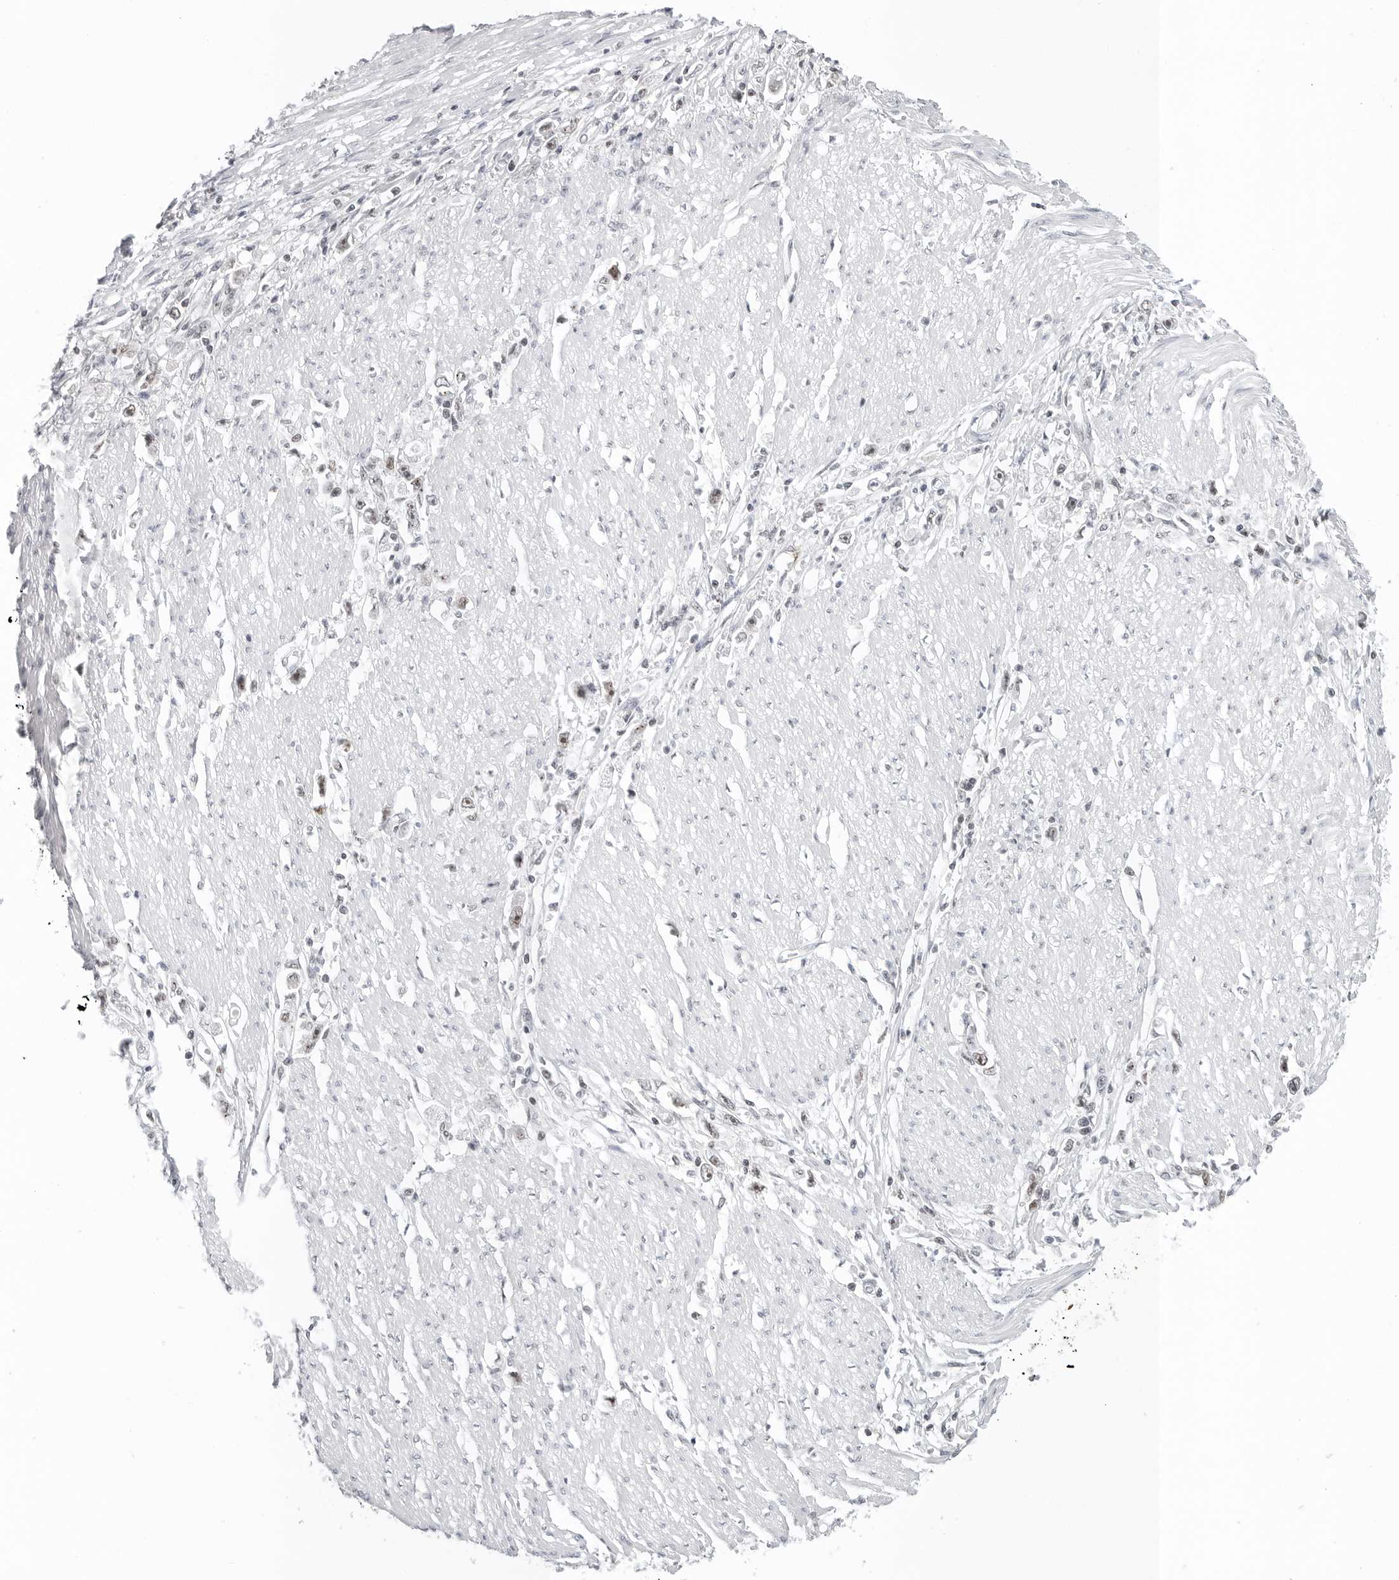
{"staining": {"intensity": "weak", "quantity": "25%-75%", "location": "nuclear"}, "tissue": "stomach cancer", "cell_type": "Tumor cells", "image_type": "cancer", "snomed": [{"axis": "morphology", "description": "Adenocarcinoma, NOS"}, {"axis": "topography", "description": "Stomach"}], "caption": "Stomach cancer (adenocarcinoma) stained with DAB (3,3'-diaminobenzidine) IHC displays low levels of weak nuclear positivity in approximately 25%-75% of tumor cells.", "gene": "WRAP53", "patient": {"sex": "female", "age": 59}}